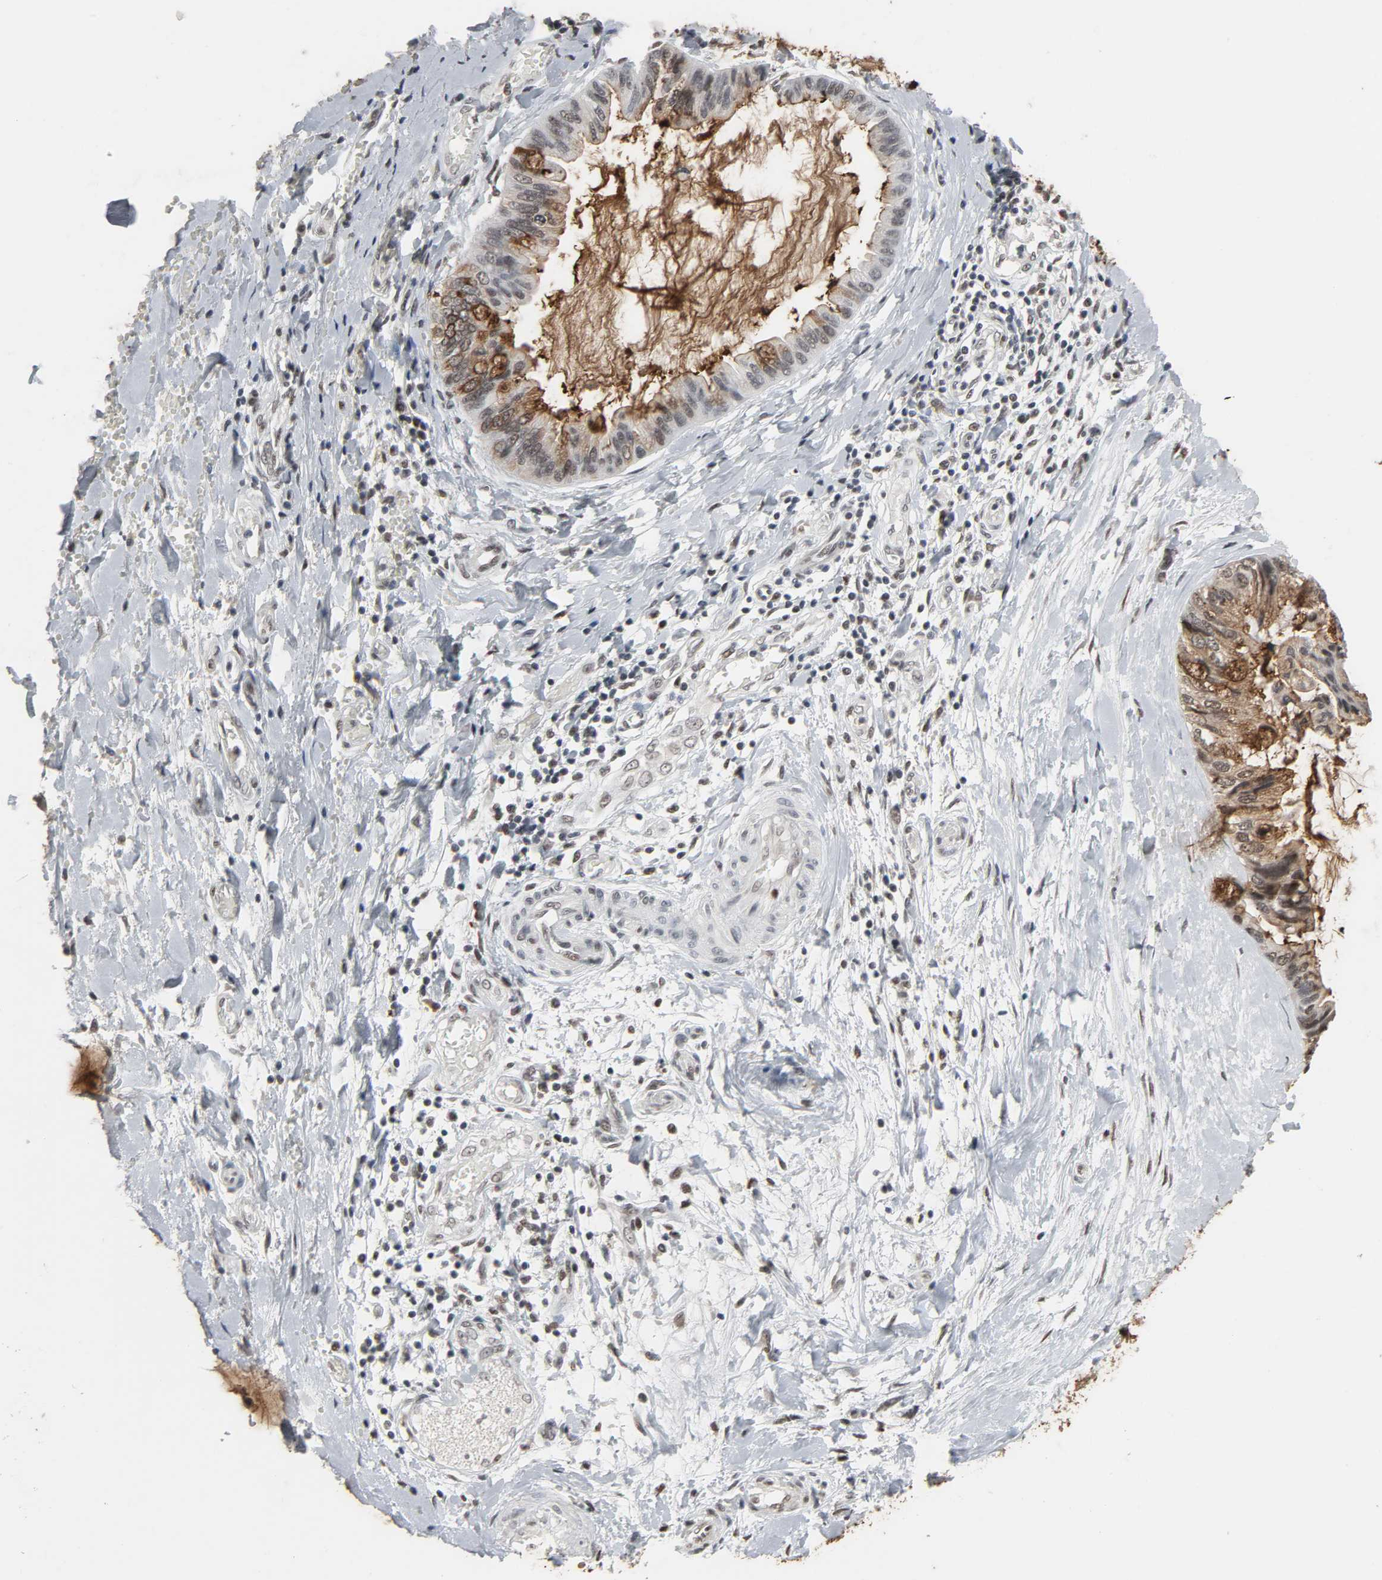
{"staining": {"intensity": "weak", "quantity": "<25%", "location": "nuclear"}, "tissue": "ovarian cancer", "cell_type": "Tumor cells", "image_type": "cancer", "snomed": [{"axis": "morphology", "description": "Cystadenocarcinoma, mucinous, NOS"}, {"axis": "topography", "description": "Ovary"}], "caption": "Photomicrograph shows no significant protein expression in tumor cells of ovarian mucinous cystadenocarcinoma.", "gene": "DAZAP1", "patient": {"sex": "female", "age": 39}}